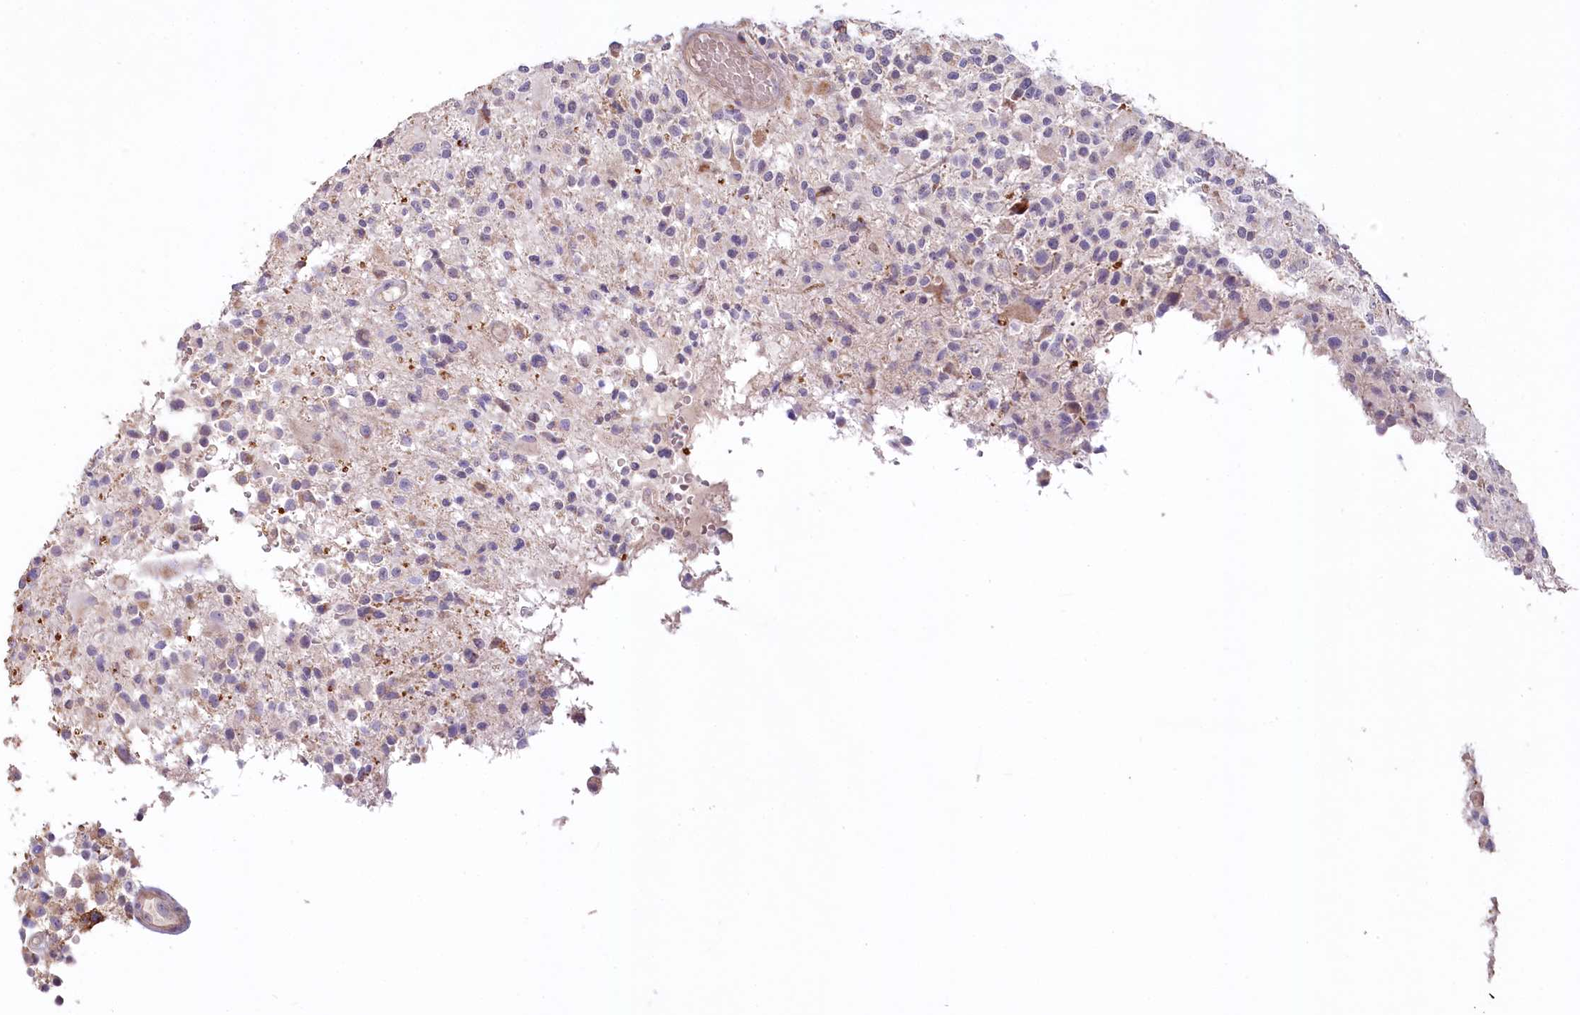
{"staining": {"intensity": "negative", "quantity": "none", "location": "none"}, "tissue": "glioma", "cell_type": "Tumor cells", "image_type": "cancer", "snomed": [{"axis": "morphology", "description": "Glioma, malignant, High grade"}, {"axis": "morphology", "description": "Glioblastoma, NOS"}, {"axis": "topography", "description": "Brain"}], "caption": "Micrograph shows no protein positivity in tumor cells of glioblastoma tissue. (Immunohistochemistry, brightfield microscopy, high magnification).", "gene": "SLC6A11", "patient": {"sex": "male", "age": 60}}